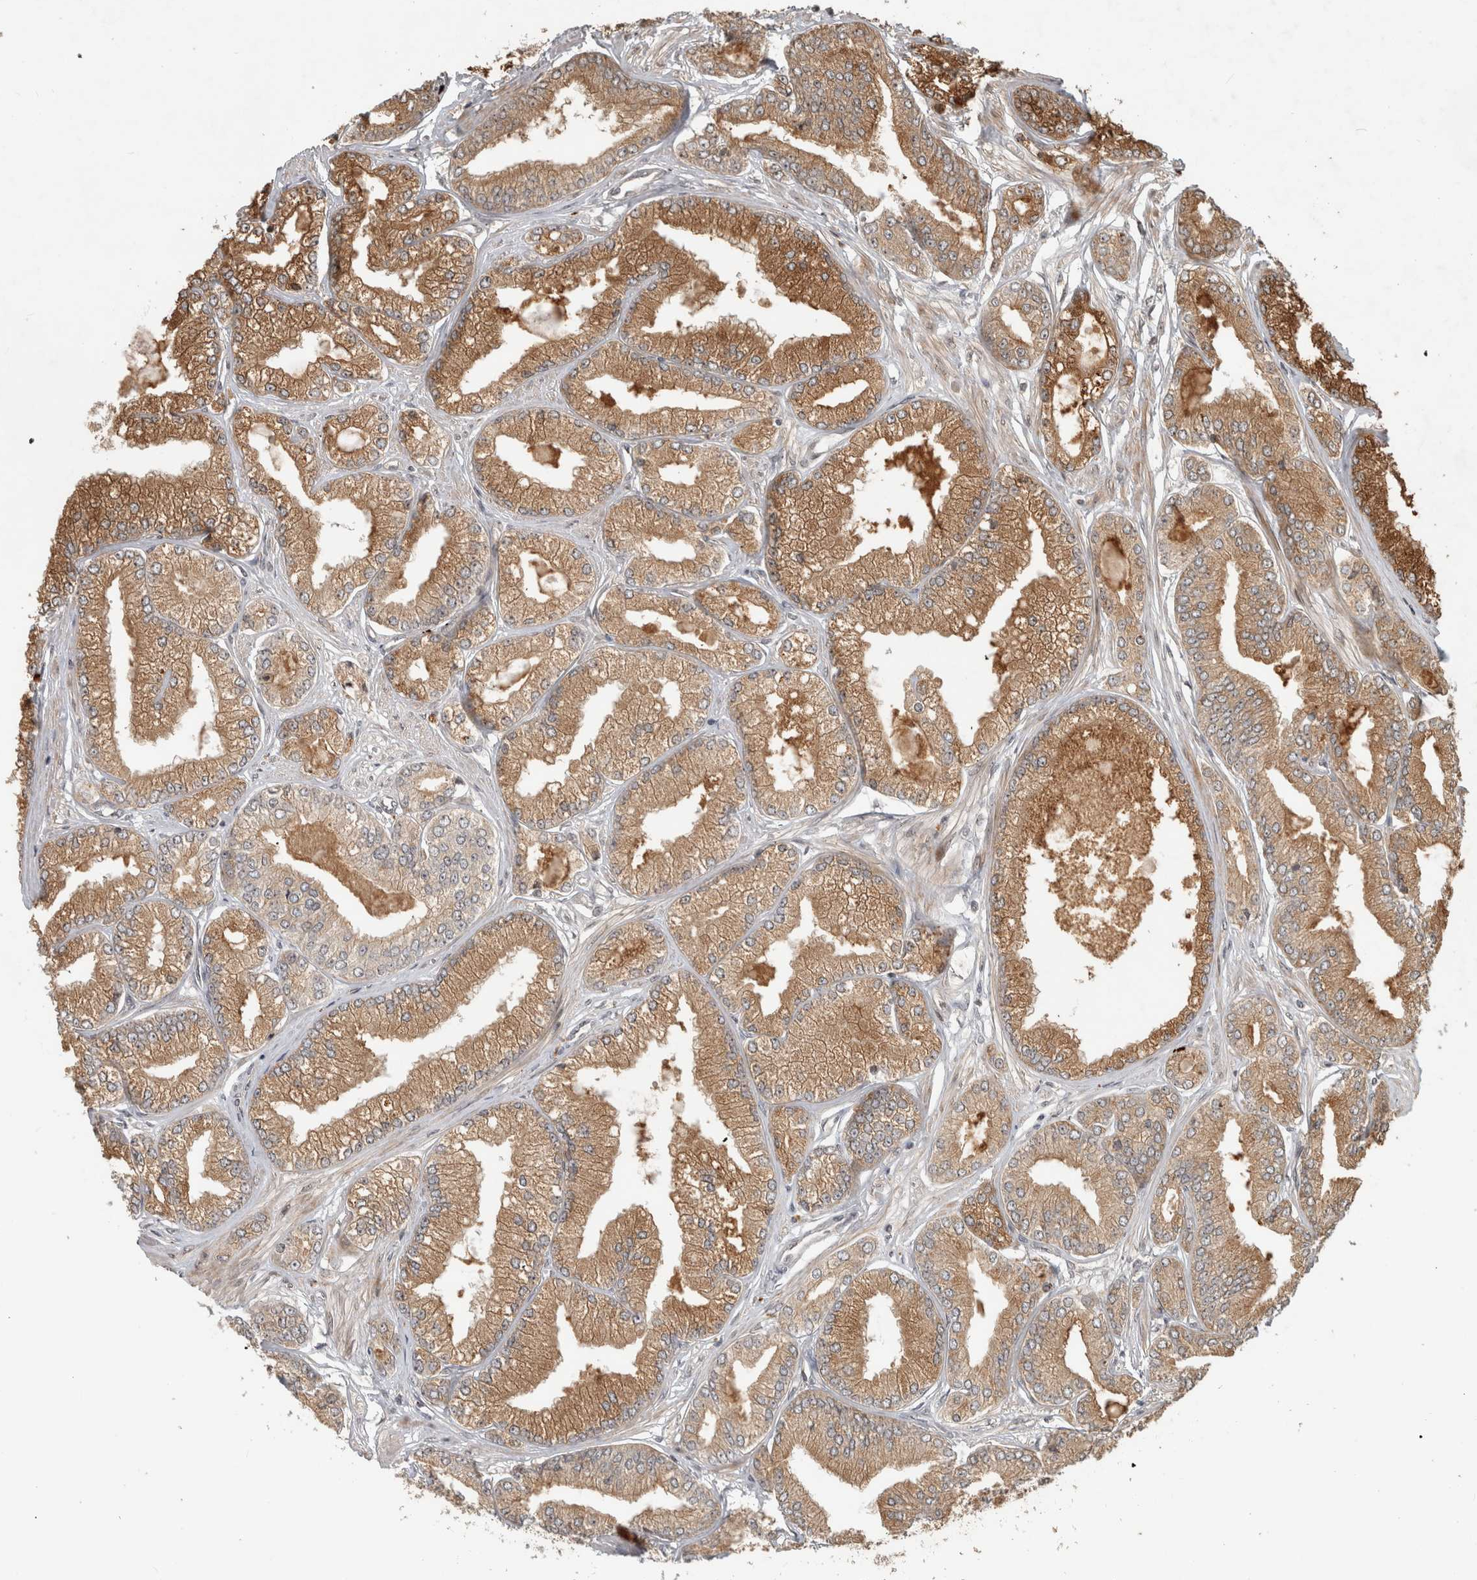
{"staining": {"intensity": "moderate", "quantity": ">75%", "location": "cytoplasmic/membranous"}, "tissue": "prostate cancer", "cell_type": "Tumor cells", "image_type": "cancer", "snomed": [{"axis": "morphology", "description": "Adenocarcinoma, Low grade"}, {"axis": "topography", "description": "Prostate"}], "caption": "A histopathology image of human prostate adenocarcinoma (low-grade) stained for a protein displays moderate cytoplasmic/membranous brown staining in tumor cells. The staining was performed using DAB to visualize the protein expression in brown, while the nuclei were stained in blue with hematoxylin (Magnification: 20x).", "gene": "PITPNC1", "patient": {"sex": "male", "age": 52}}